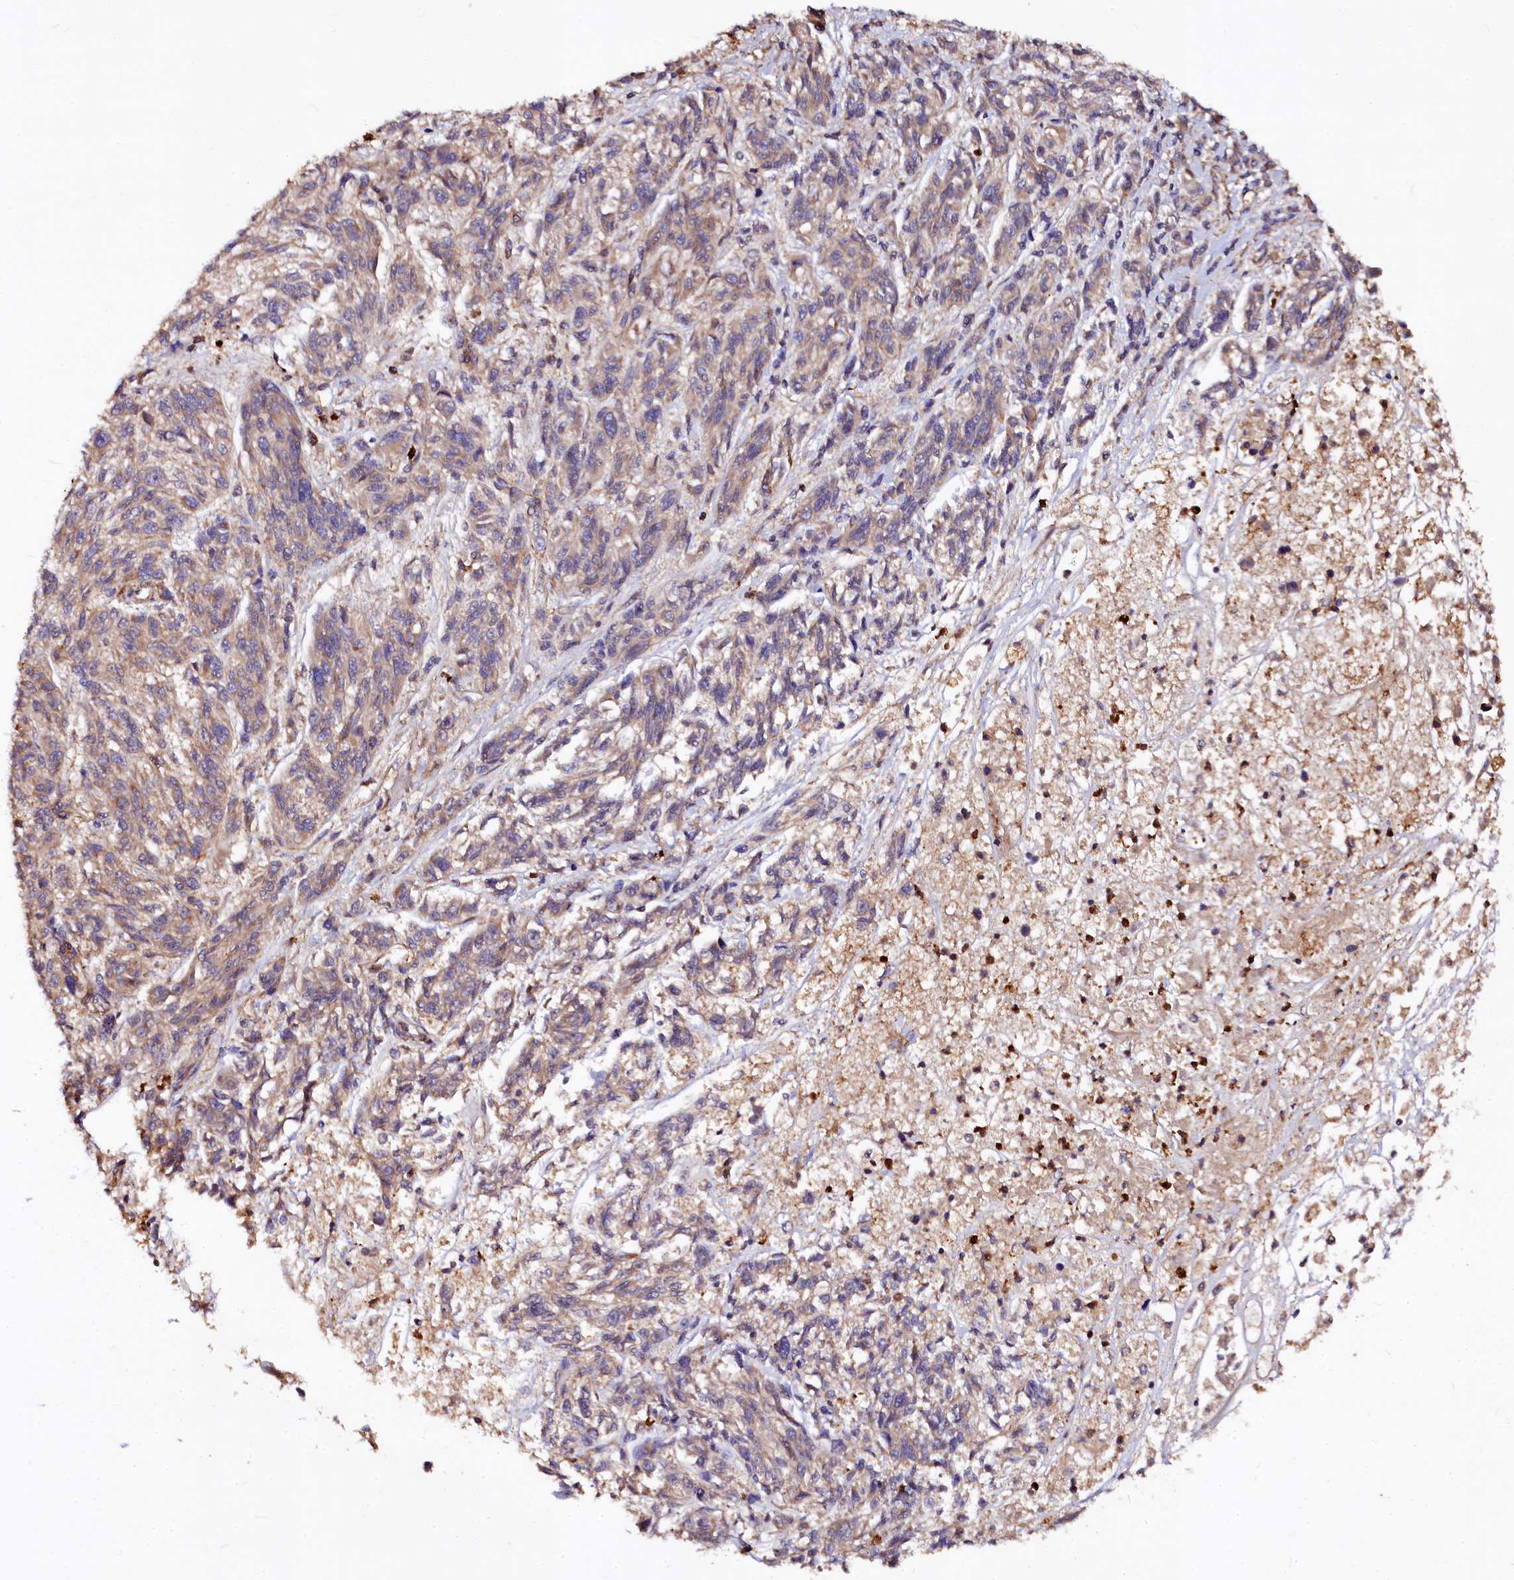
{"staining": {"intensity": "weak", "quantity": "25%-75%", "location": "cytoplasmic/membranous"}, "tissue": "melanoma", "cell_type": "Tumor cells", "image_type": "cancer", "snomed": [{"axis": "morphology", "description": "Malignant melanoma, NOS"}, {"axis": "topography", "description": "Skin"}], "caption": "Brown immunohistochemical staining in human malignant melanoma exhibits weak cytoplasmic/membranous positivity in approximately 25%-75% of tumor cells.", "gene": "ATG101", "patient": {"sex": "male", "age": 53}}